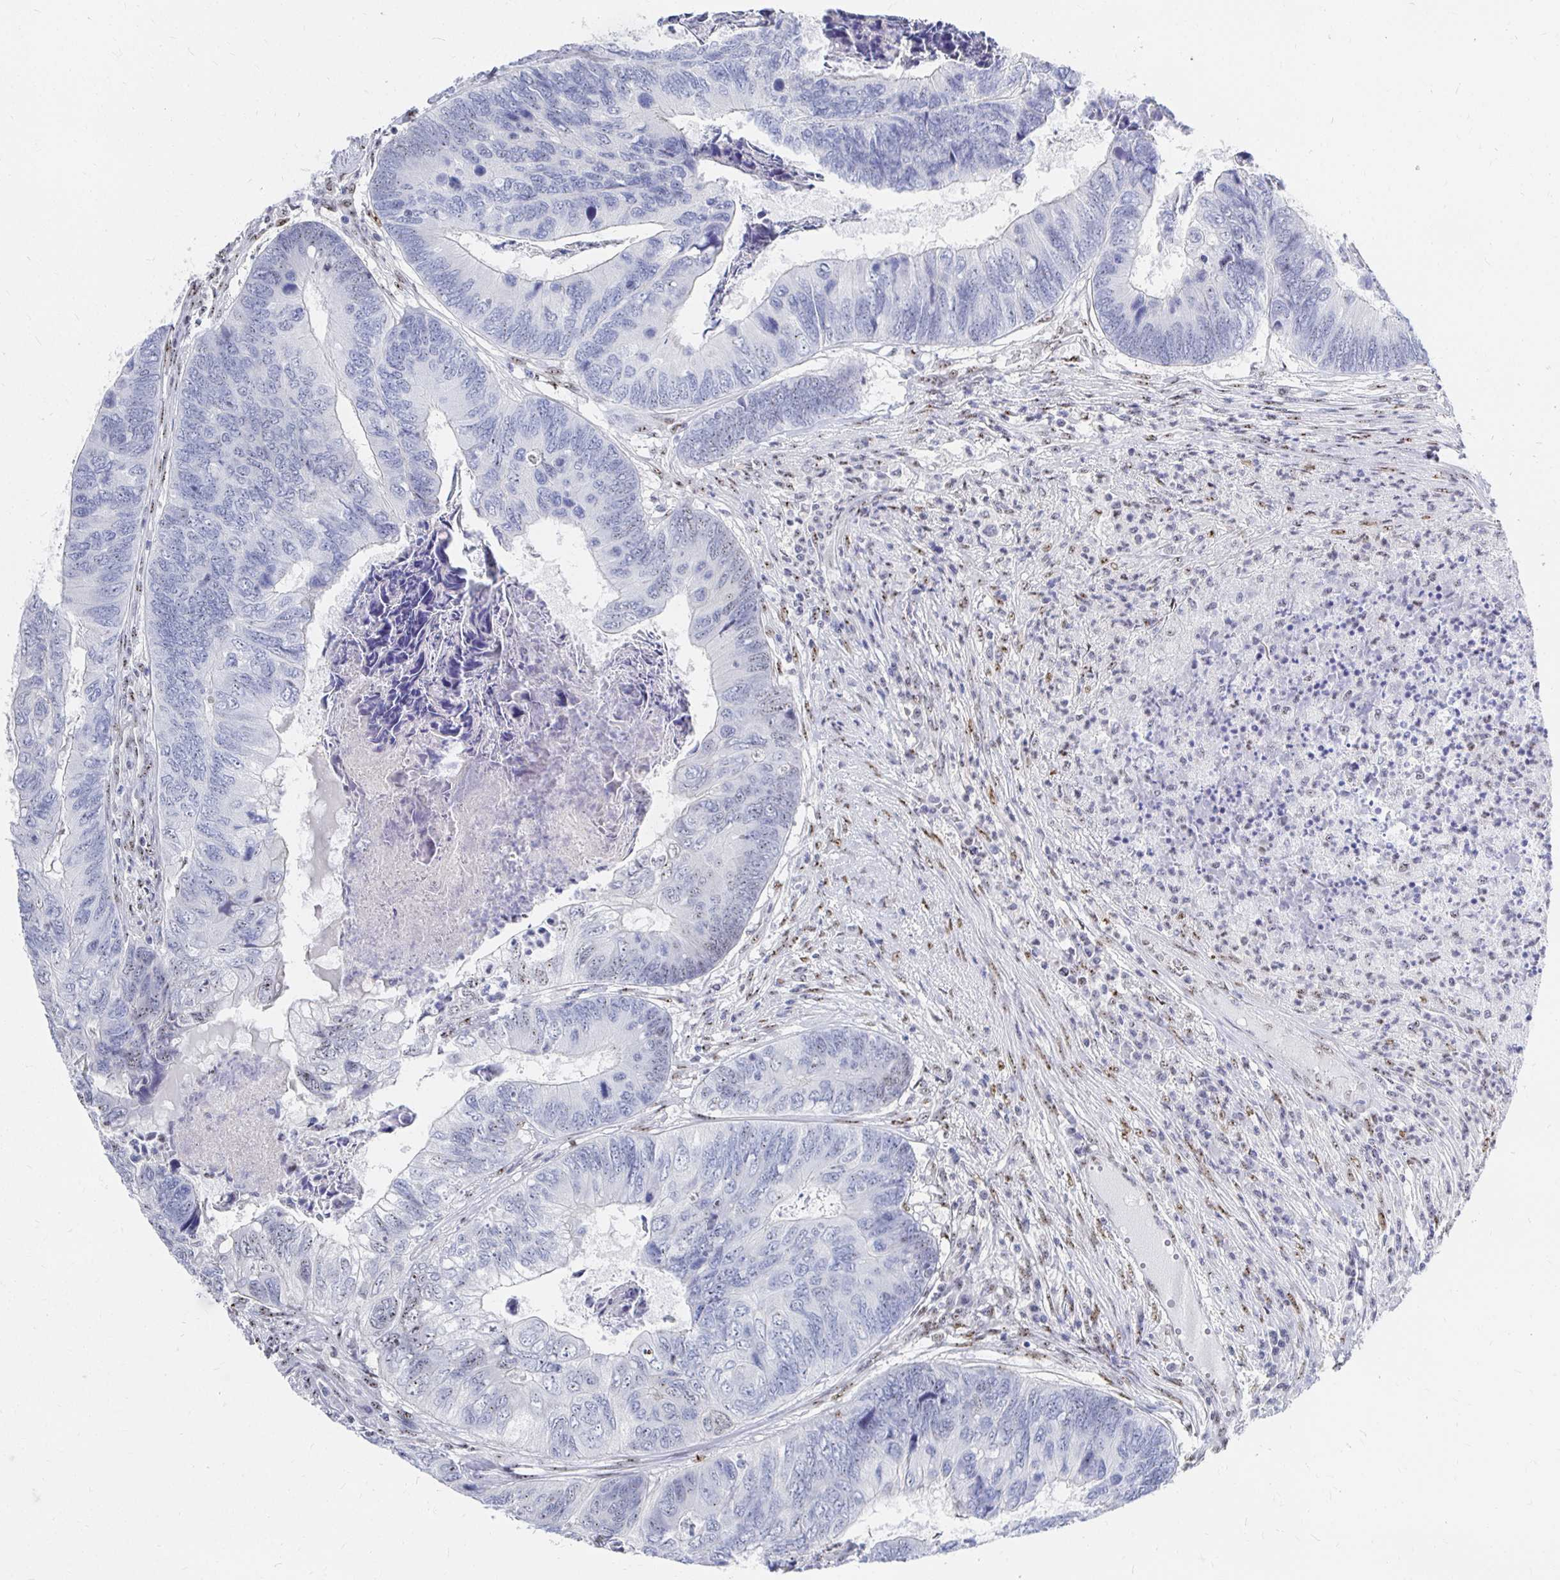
{"staining": {"intensity": "negative", "quantity": "none", "location": "none"}, "tissue": "colorectal cancer", "cell_type": "Tumor cells", "image_type": "cancer", "snomed": [{"axis": "morphology", "description": "Adenocarcinoma, NOS"}, {"axis": "topography", "description": "Colon"}], "caption": "A micrograph of colorectal cancer (adenocarcinoma) stained for a protein reveals no brown staining in tumor cells.", "gene": "CLIC3", "patient": {"sex": "female", "age": 67}}